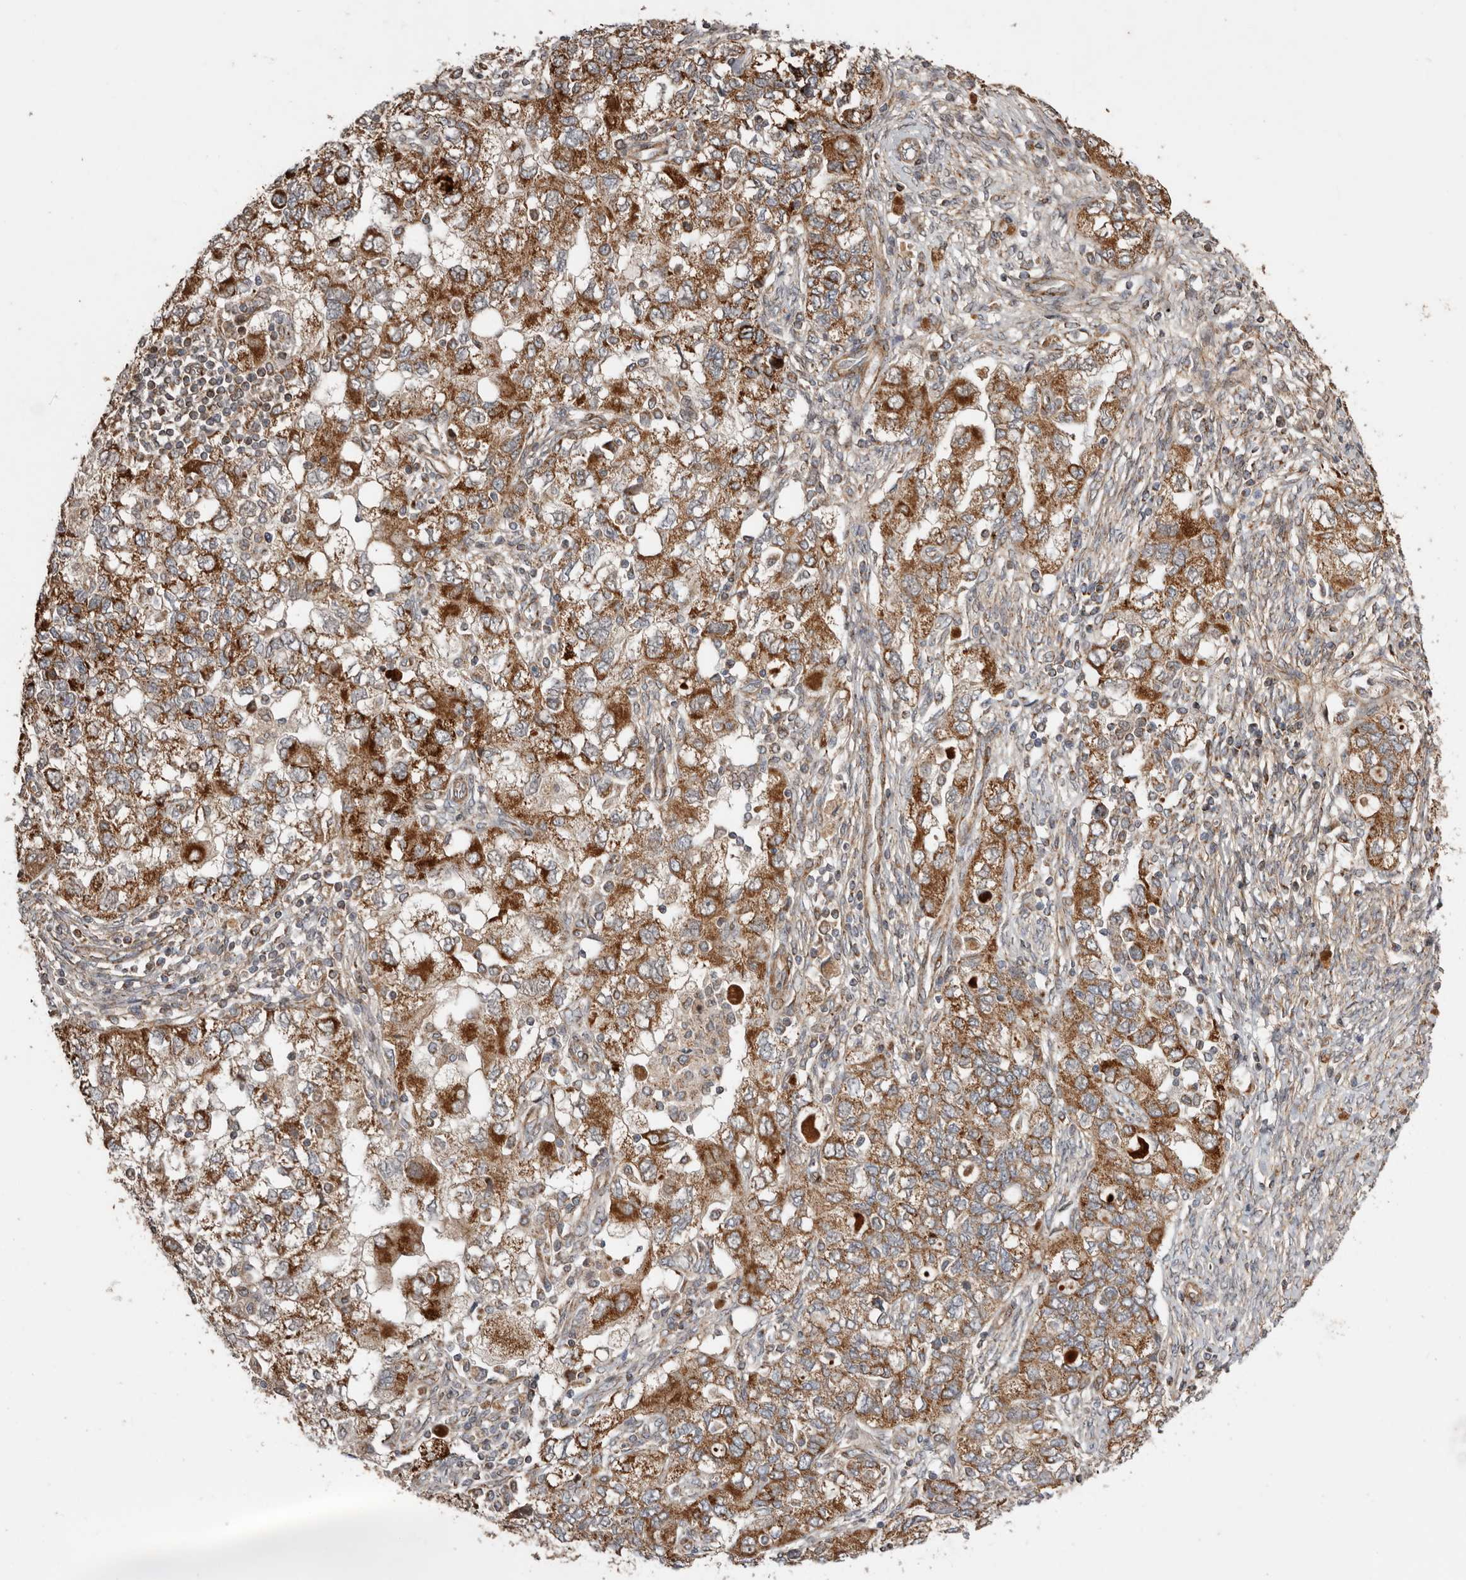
{"staining": {"intensity": "strong", "quantity": ">75%", "location": "cytoplasmic/membranous"}, "tissue": "ovarian cancer", "cell_type": "Tumor cells", "image_type": "cancer", "snomed": [{"axis": "morphology", "description": "Carcinoma, NOS"}, {"axis": "morphology", "description": "Cystadenocarcinoma, serous, NOS"}, {"axis": "topography", "description": "Ovary"}], "caption": "Protein expression analysis of ovarian cancer displays strong cytoplasmic/membranous expression in approximately >75% of tumor cells.", "gene": "PROKR1", "patient": {"sex": "female", "age": 69}}